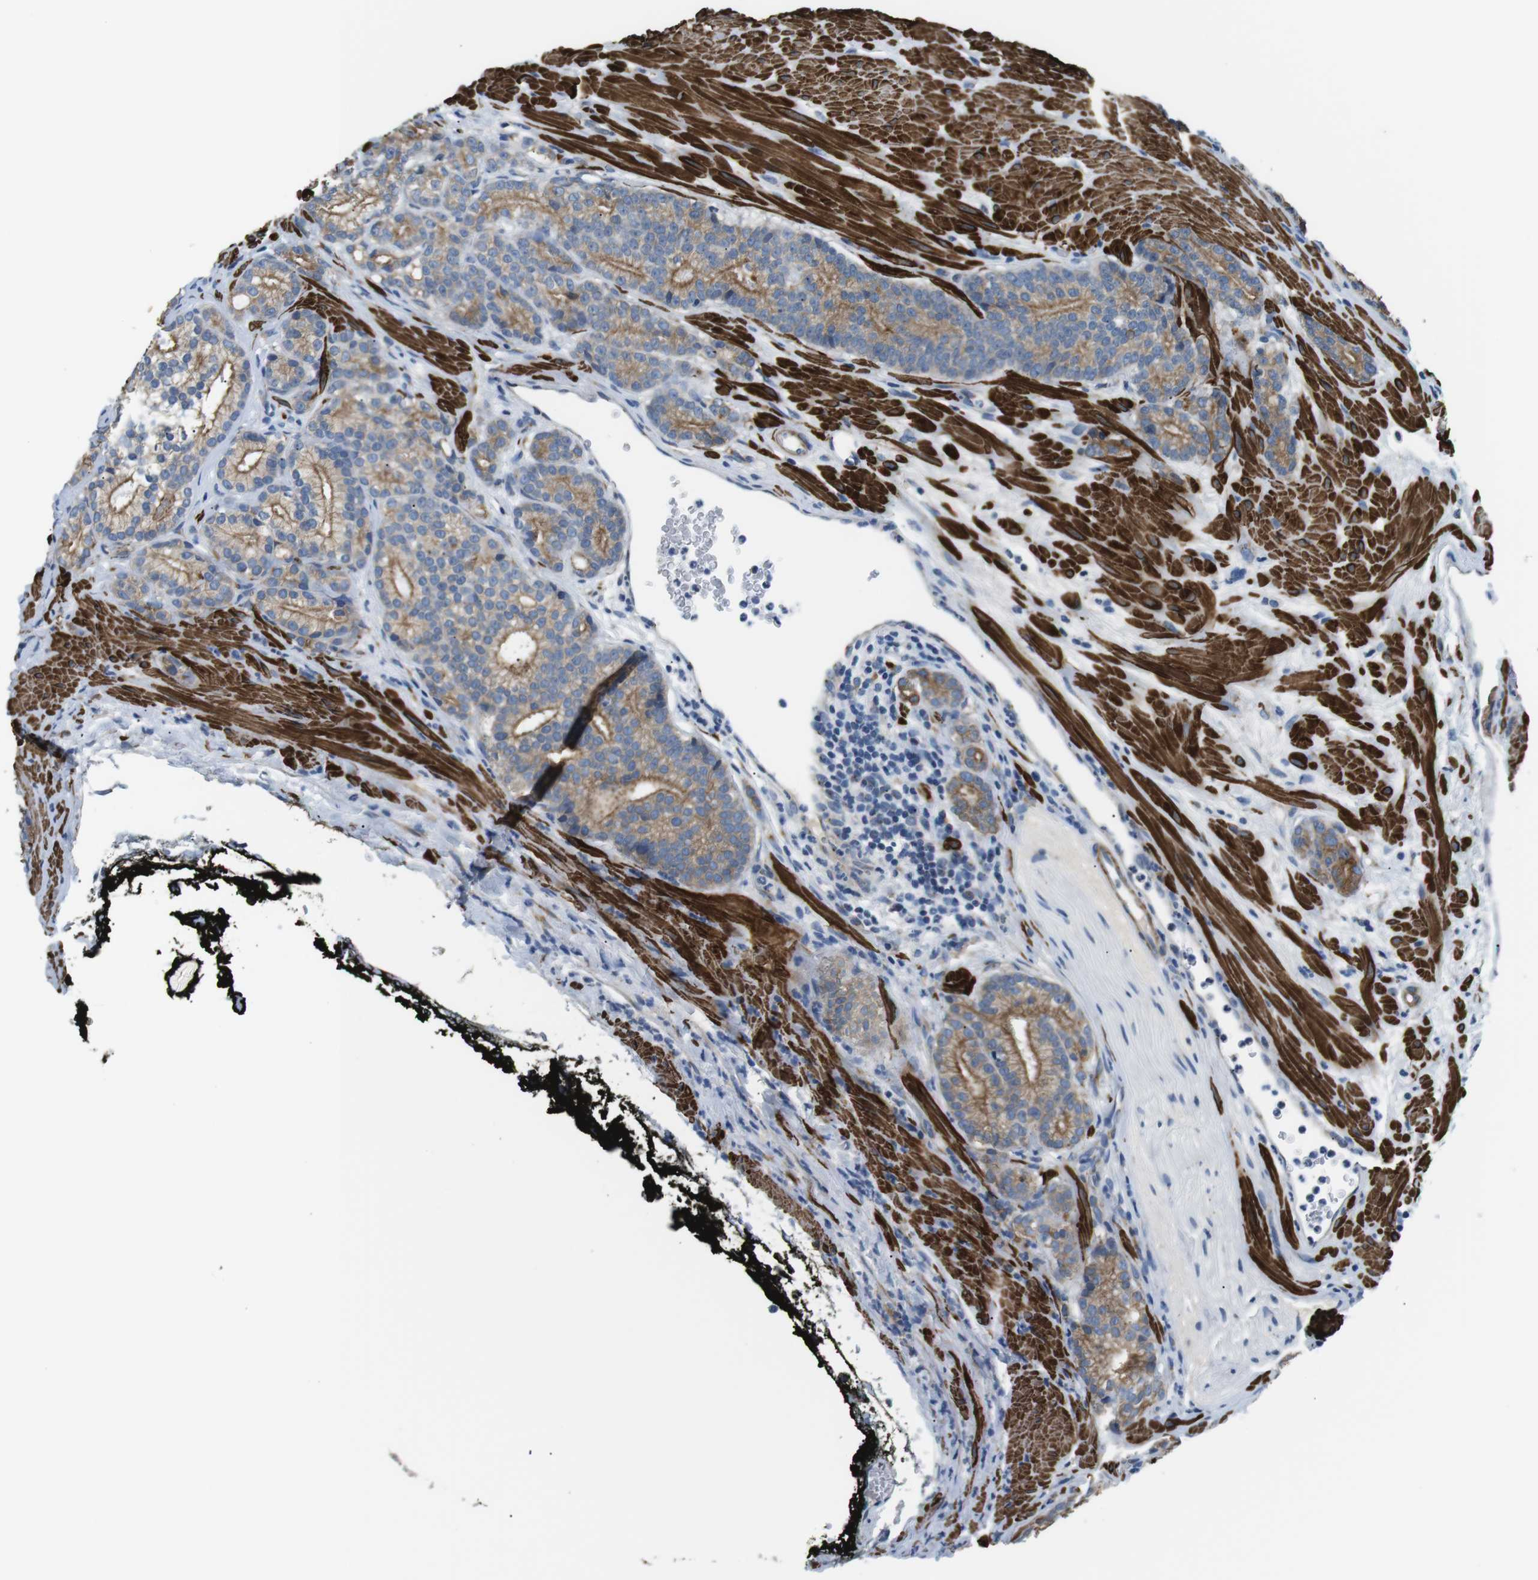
{"staining": {"intensity": "moderate", "quantity": ">75%", "location": "cytoplasmic/membranous"}, "tissue": "prostate cancer", "cell_type": "Tumor cells", "image_type": "cancer", "snomed": [{"axis": "morphology", "description": "Adenocarcinoma, High grade"}, {"axis": "topography", "description": "Prostate"}], "caption": "Protein staining by IHC displays moderate cytoplasmic/membranous positivity in about >75% of tumor cells in adenocarcinoma (high-grade) (prostate). The staining is performed using DAB brown chromogen to label protein expression. The nuclei are counter-stained blue using hematoxylin.", "gene": "UNC5CL", "patient": {"sex": "male", "age": 61}}